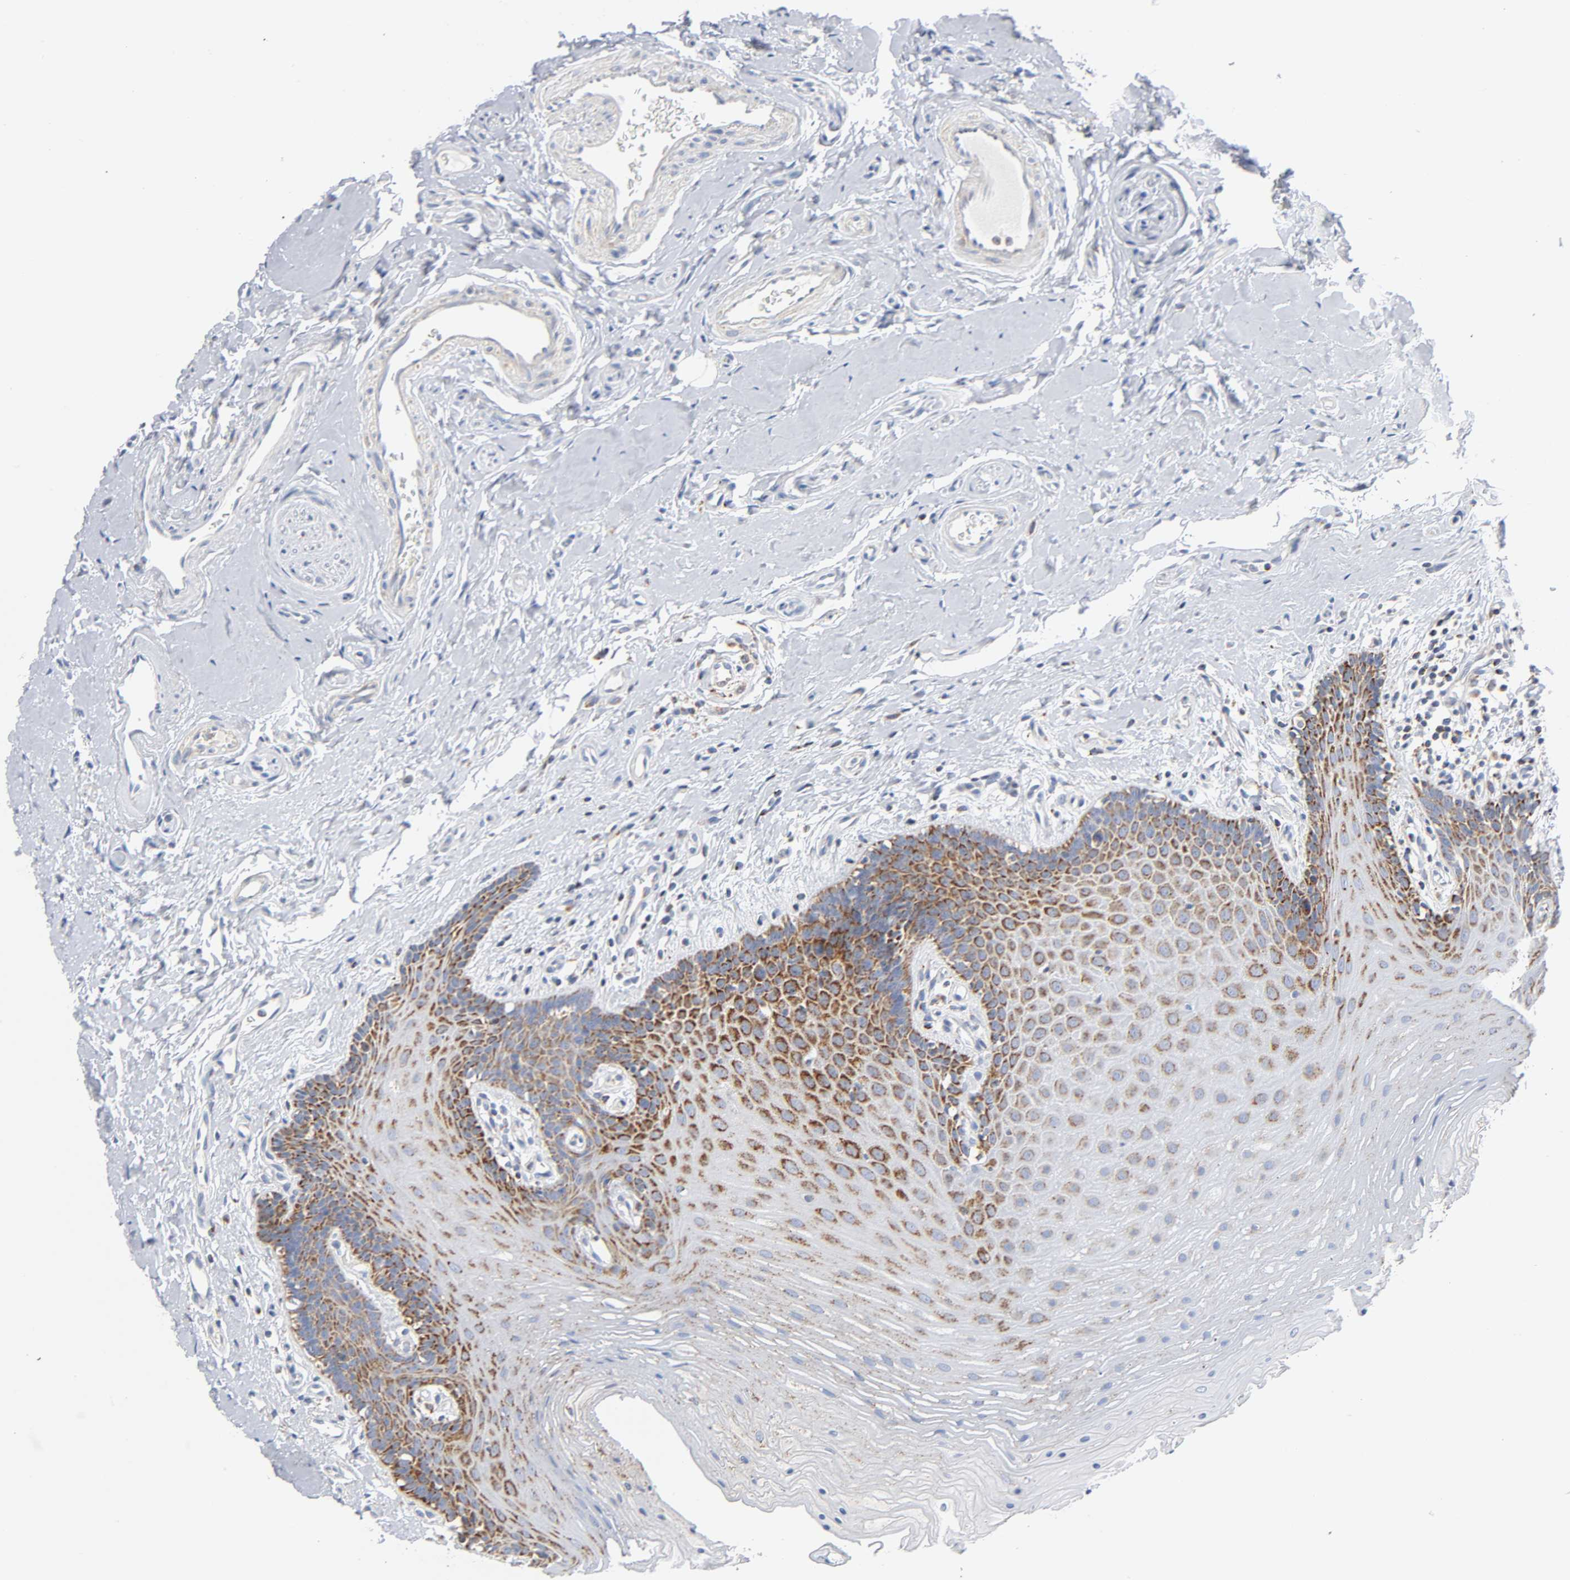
{"staining": {"intensity": "strong", "quantity": "25%-75%", "location": "cytoplasmic/membranous"}, "tissue": "oral mucosa", "cell_type": "Squamous epithelial cells", "image_type": "normal", "snomed": [{"axis": "morphology", "description": "Normal tissue, NOS"}, {"axis": "topography", "description": "Oral tissue"}], "caption": "Immunohistochemical staining of normal human oral mucosa shows high levels of strong cytoplasmic/membranous staining in about 25%-75% of squamous epithelial cells.", "gene": "BAK1", "patient": {"sex": "male", "age": 62}}